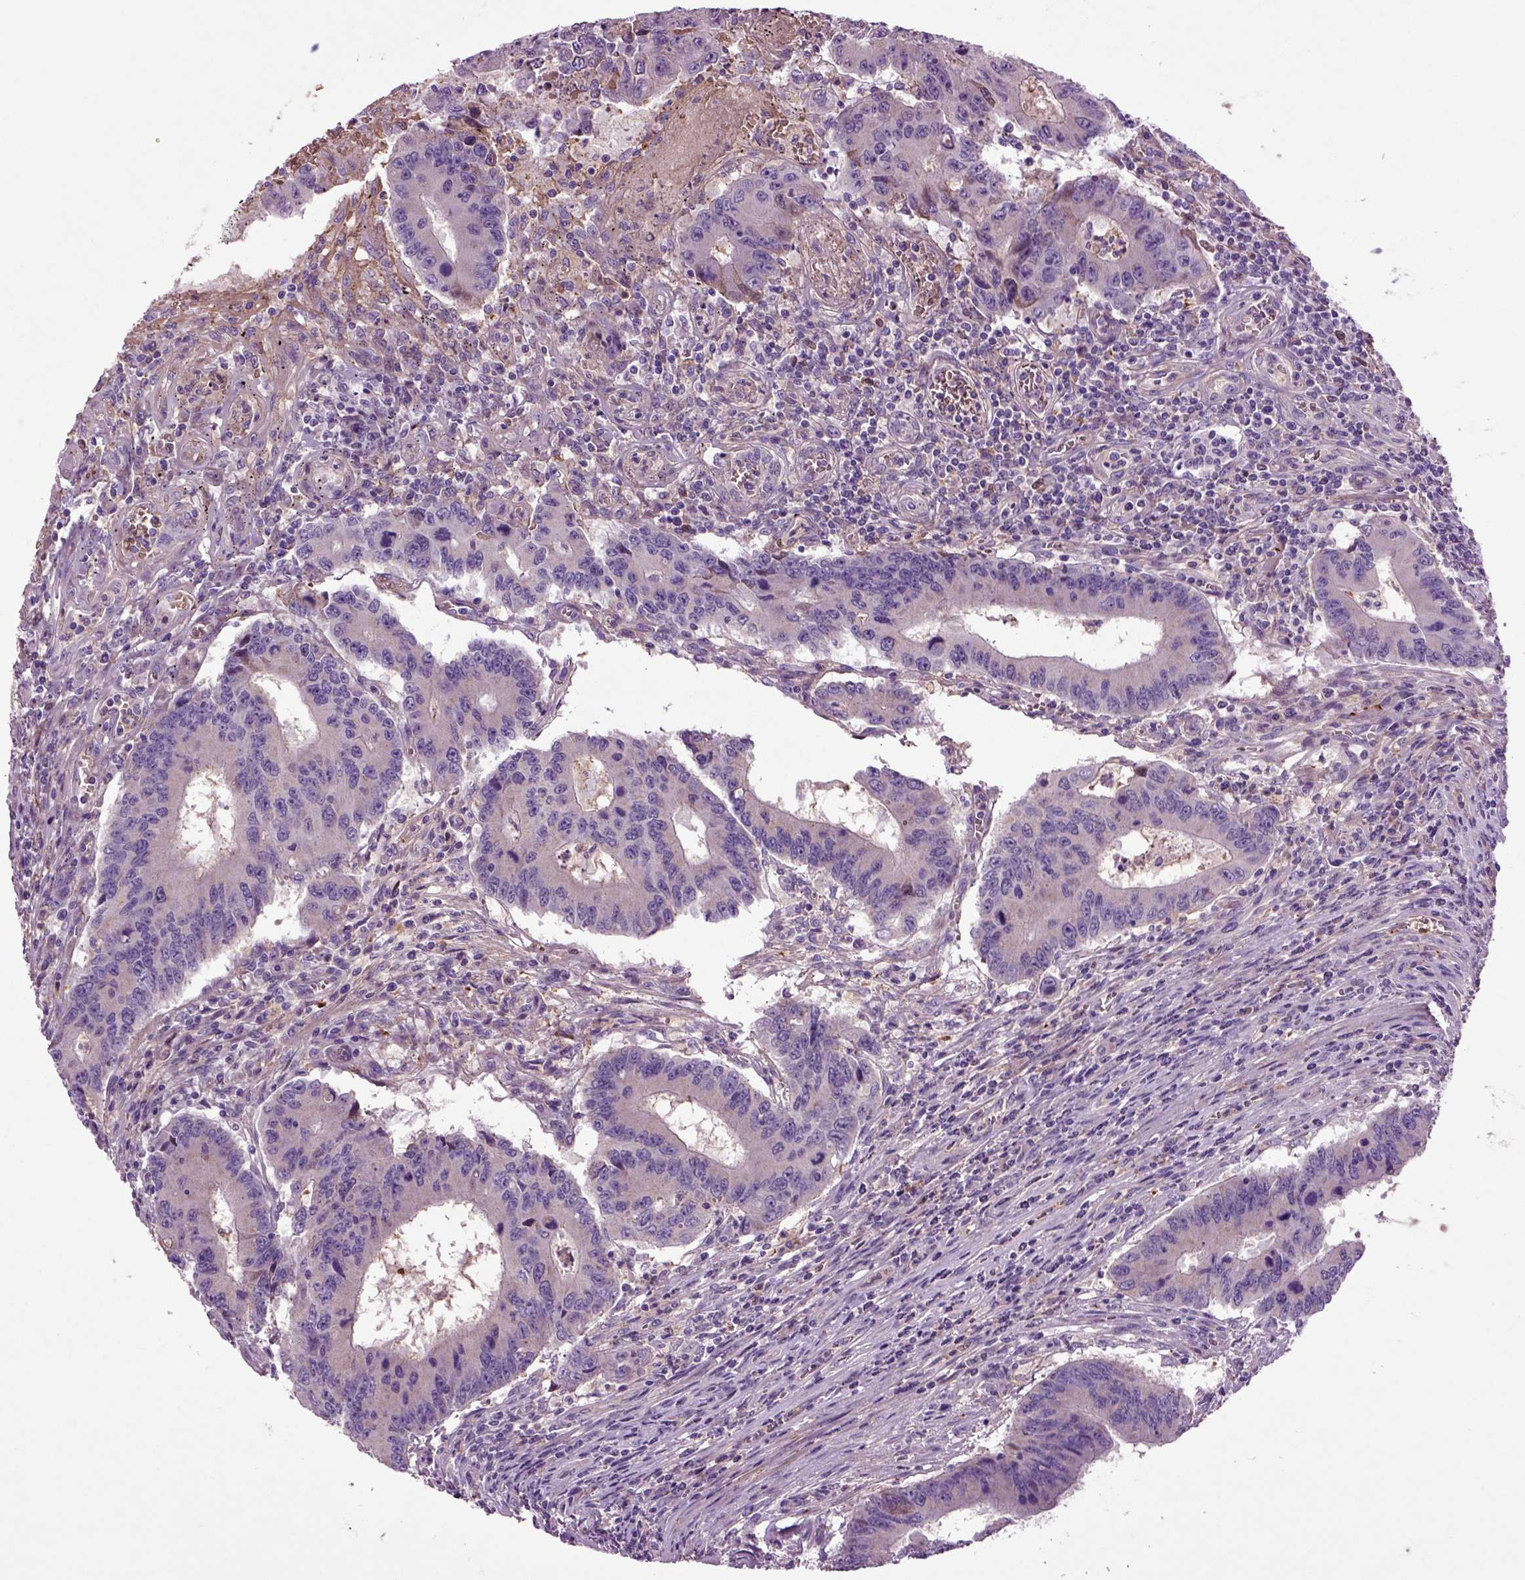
{"staining": {"intensity": "moderate", "quantity": "<25%", "location": "cytoplasmic/membranous"}, "tissue": "colorectal cancer", "cell_type": "Tumor cells", "image_type": "cancer", "snomed": [{"axis": "morphology", "description": "Adenocarcinoma, NOS"}, {"axis": "topography", "description": "Colon"}], "caption": "Adenocarcinoma (colorectal) was stained to show a protein in brown. There is low levels of moderate cytoplasmic/membranous positivity in about <25% of tumor cells. The protein of interest is stained brown, and the nuclei are stained in blue (DAB (3,3'-diaminobenzidine) IHC with brightfield microscopy, high magnification).", "gene": "SPON1", "patient": {"sex": "male", "age": 53}}